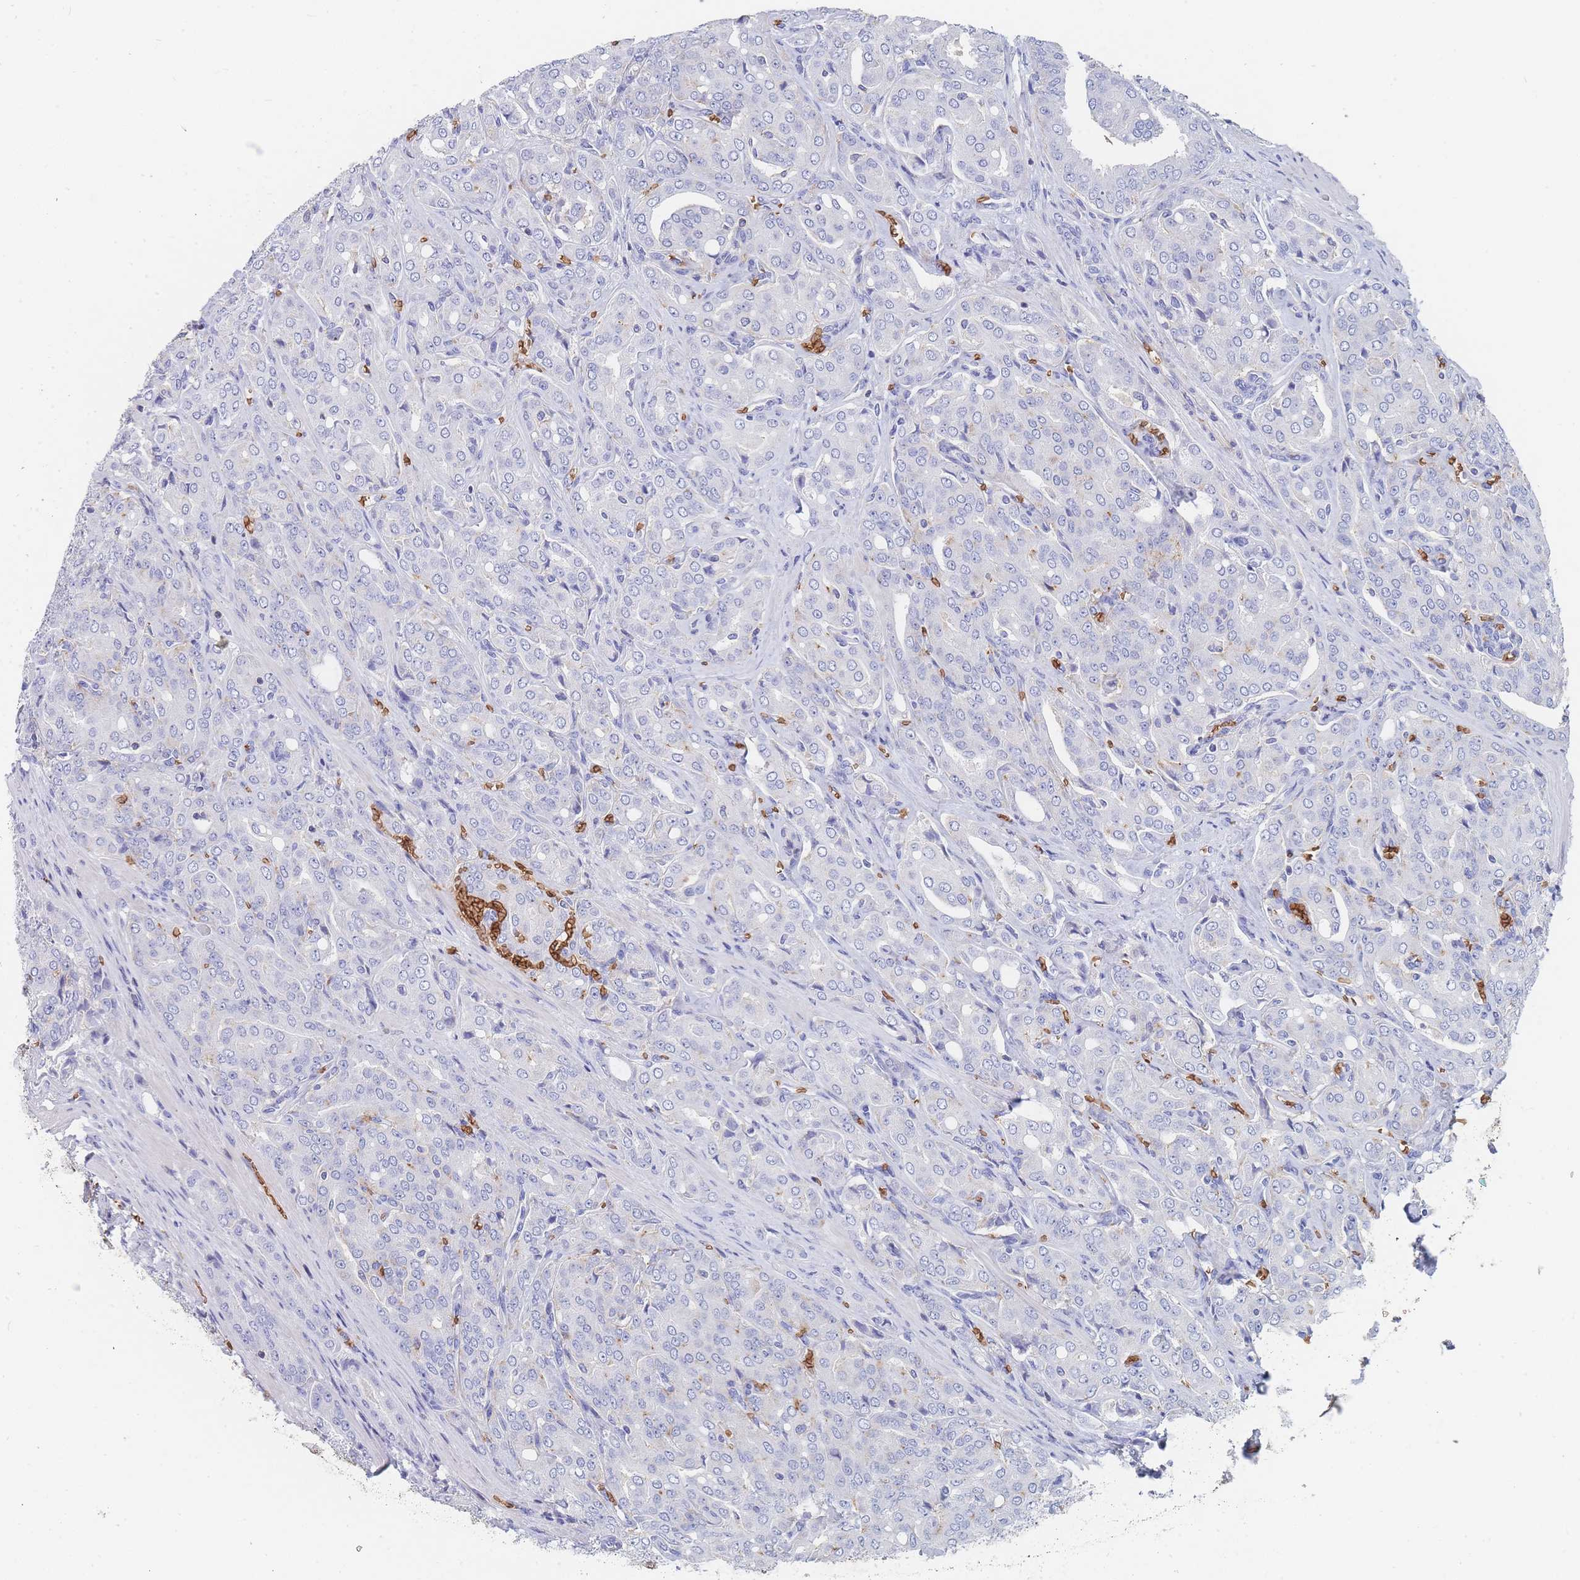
{"staining": {"intensity": "negative", "quantity": "none", "location": "none"}, "tissue": "prostate cancer", "cell_type": "Tumor cells", "image_type": "cancer", "snomed": [{"axis": "morphology", "description": "Adenocarcinoma, High grade"}, {"axis": "topography", "description": "Prostate"}], "caption": "Immunohistochemical staining of prostate cancer shows no significant expression in tumor cells. The staining was performed using DAB to visualize the protein expression in brown, while the nuclei were stained in blue with hematoxylin (Magnification: 20x).", "gene": "SLC2A1", "patient": {"sex": "male", "age": 68}}